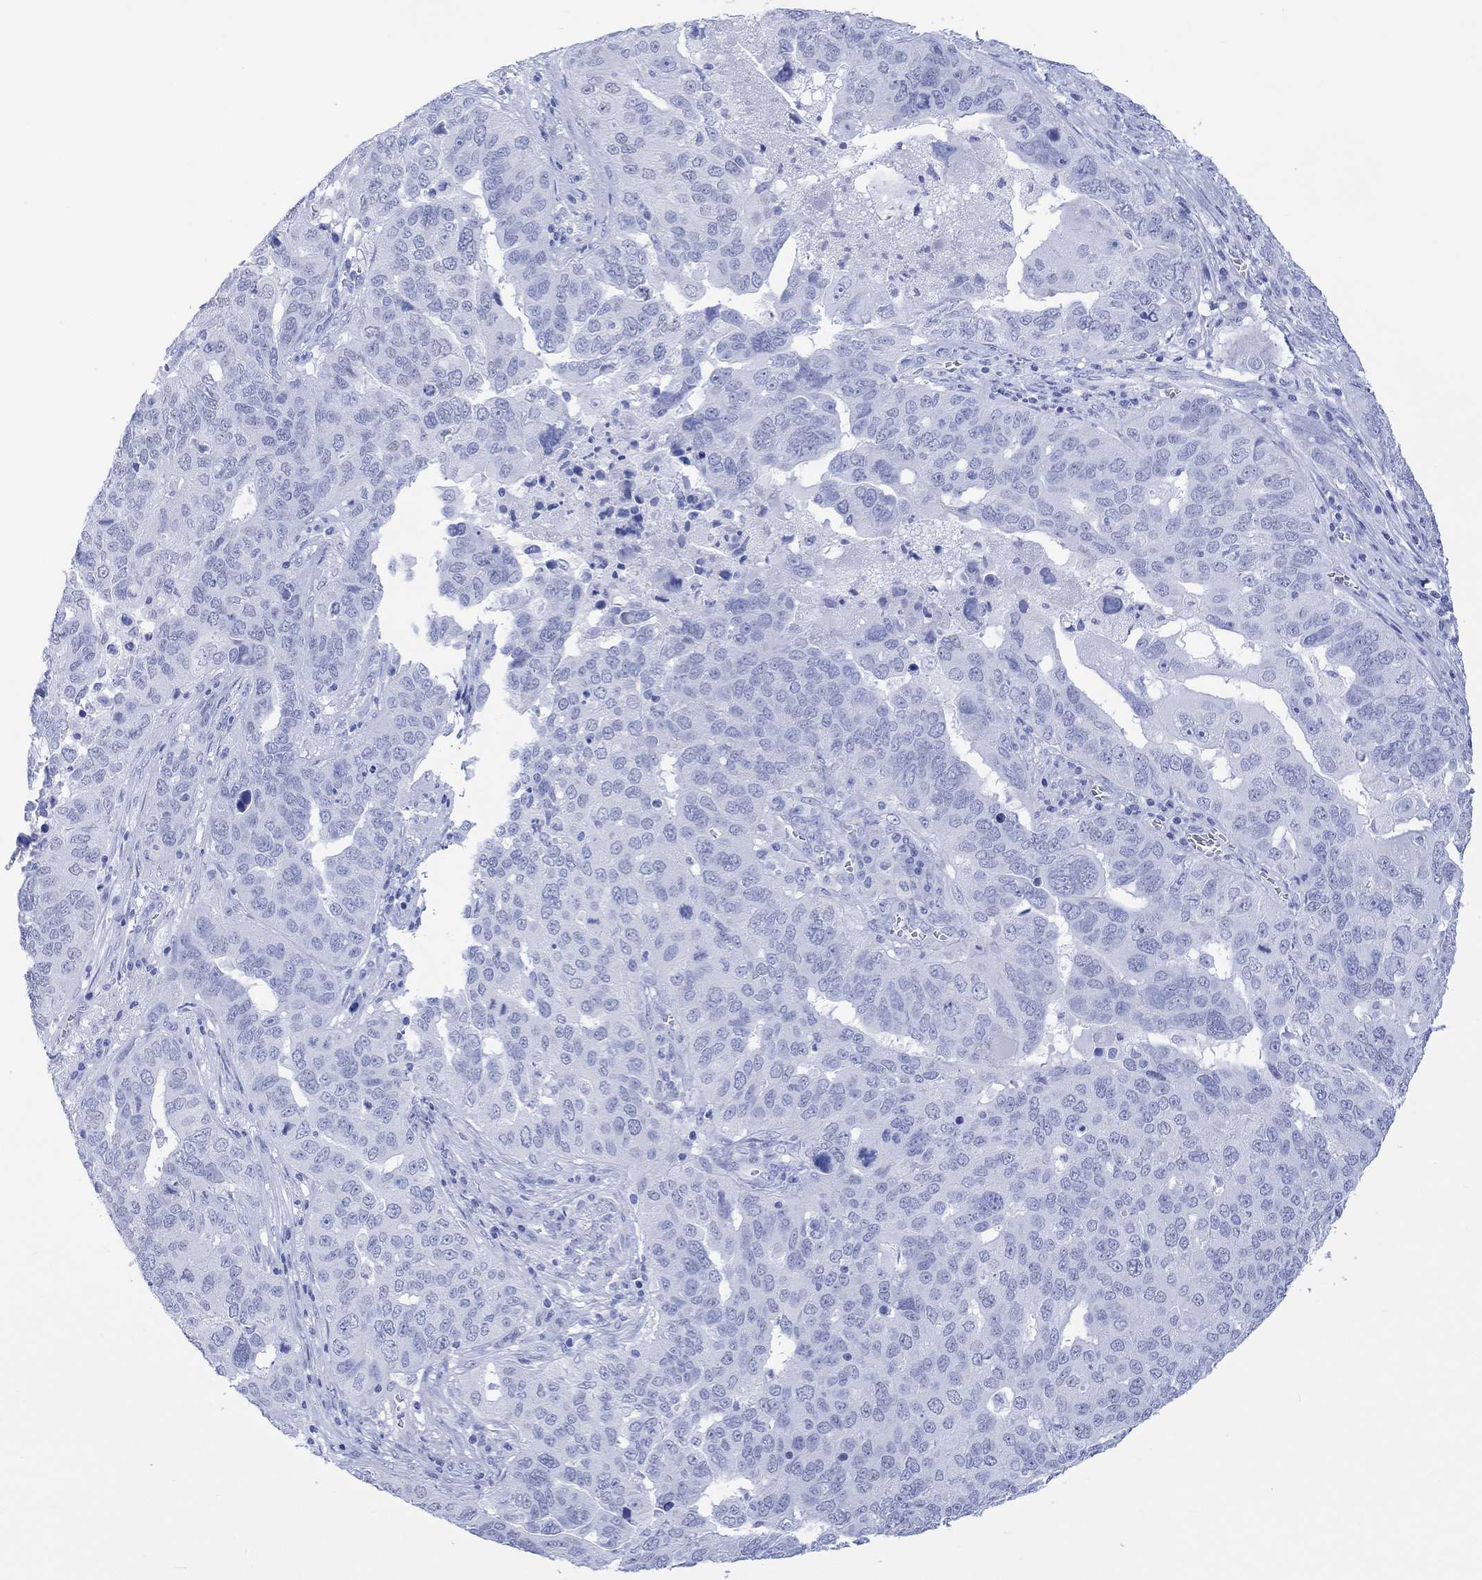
{"staining": {"intensity": "negative", "quantity": "none", "location": "none"}, "tissue": "ovarian cancer", "cell_type": "Tumor cells", "image_type": "cancer", "snomed": [{"axis": "morphology", "description": "Carcinoma, endometroid"}, {"axis": "topography", "description": "Soft tissue"}, {"axis": "topography", "description": "Ovary"}], "caption": "The immunohistochemistry micrograph has no significant expression in tumor cells of ovarian cancer tissue.", "gene": "CELF4", "patient": {"sex": "female", "age": 52}}